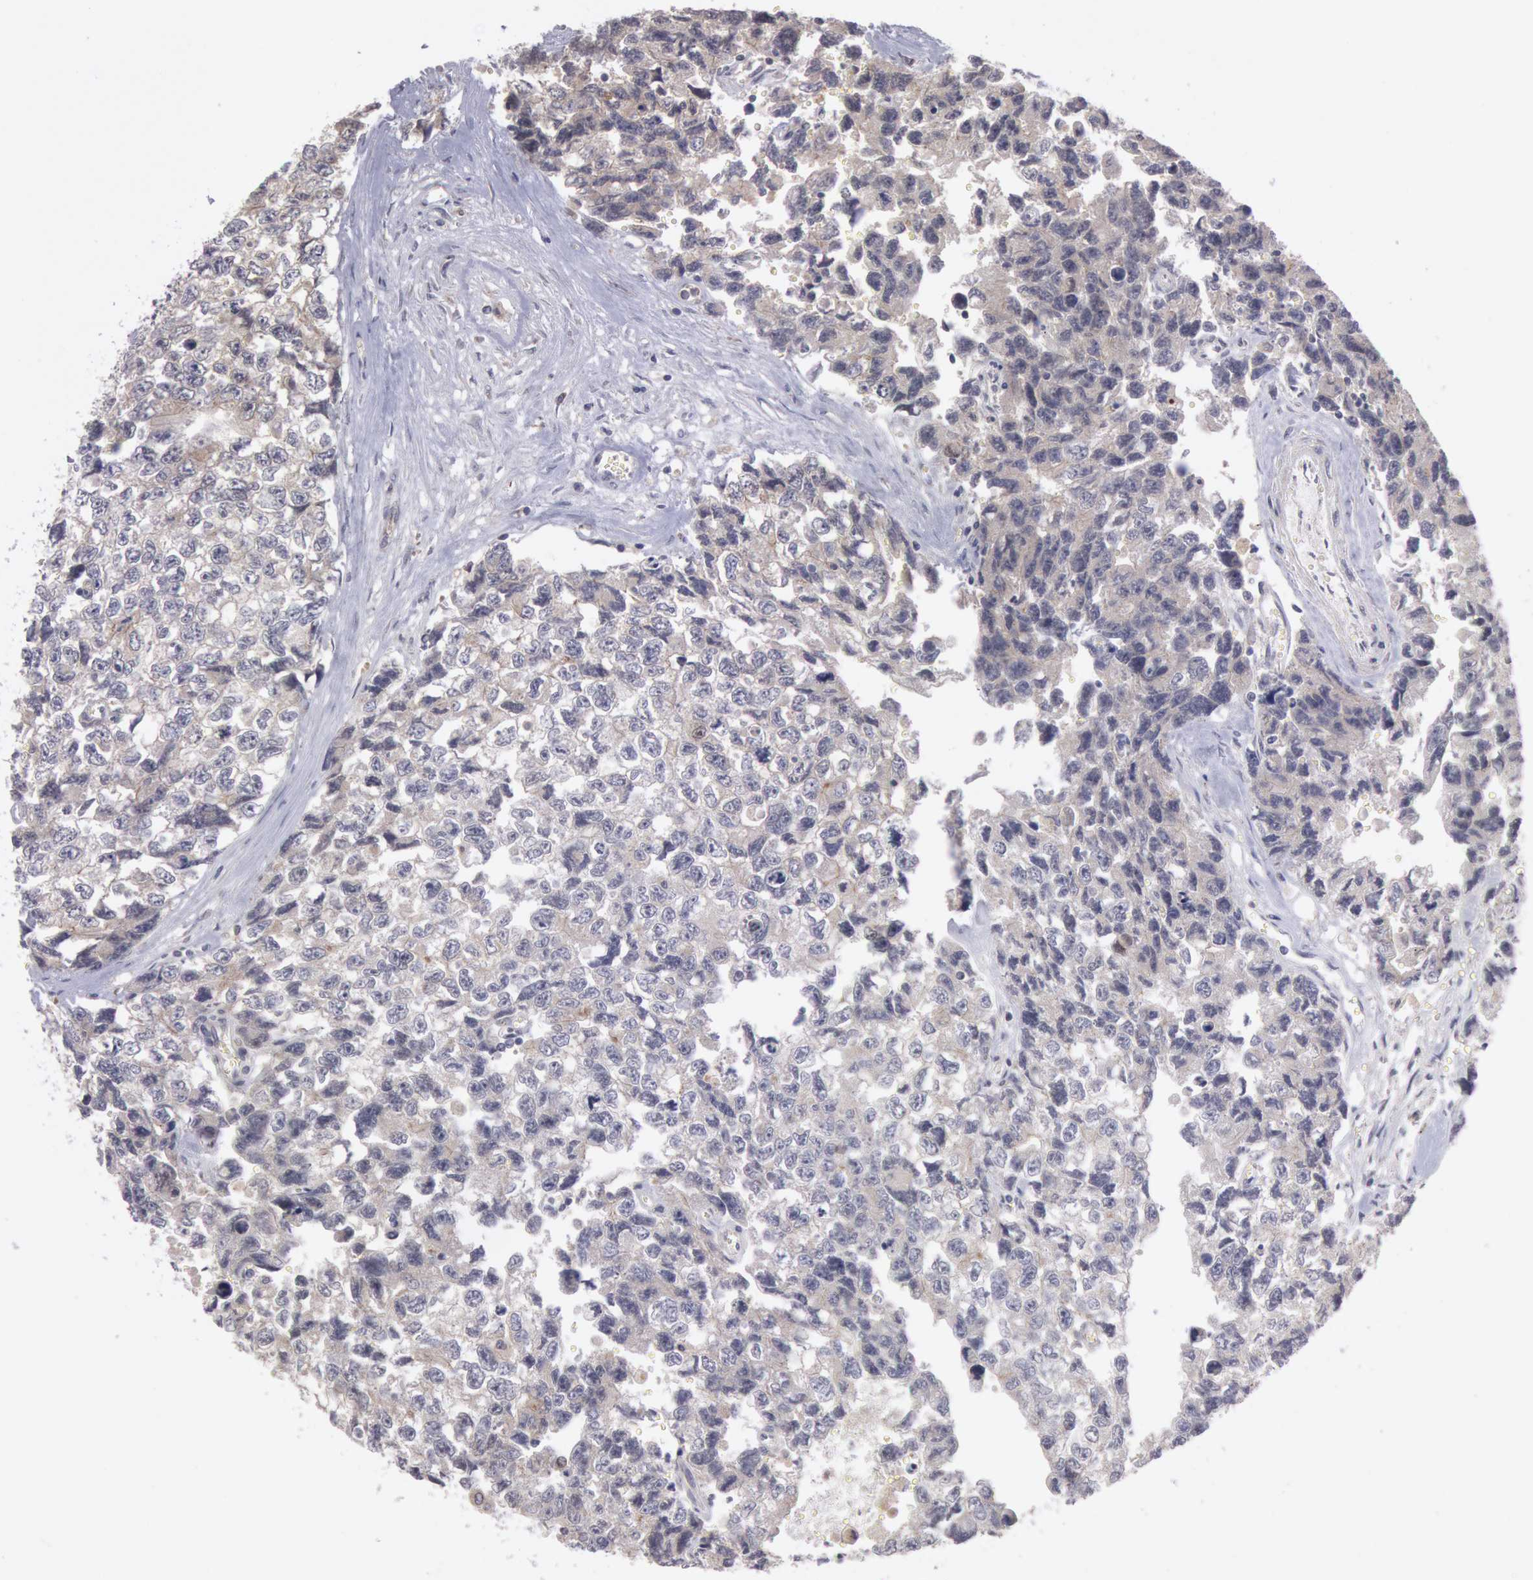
{"staining": {"intensity": "weak", "quantity": "<25%", "location": "cytoplasmic/membranous"}, "tissue": "testis cancer", "cell_type": "Tumor cells", "image_type": "cancer", "snomed": [{"axis": "morphology", "description": "Carcinoma, Embryonal, NOS"}, {"axis": "topography", "description": "Testis"}], "caption": "IHC image of testis cancer (embryonal carcinoma) stained for a protein (brown), which displays no positivity in tumor cells.", "gene": "PLA2G6", "patient": {"sex": "male", "age": 31}}